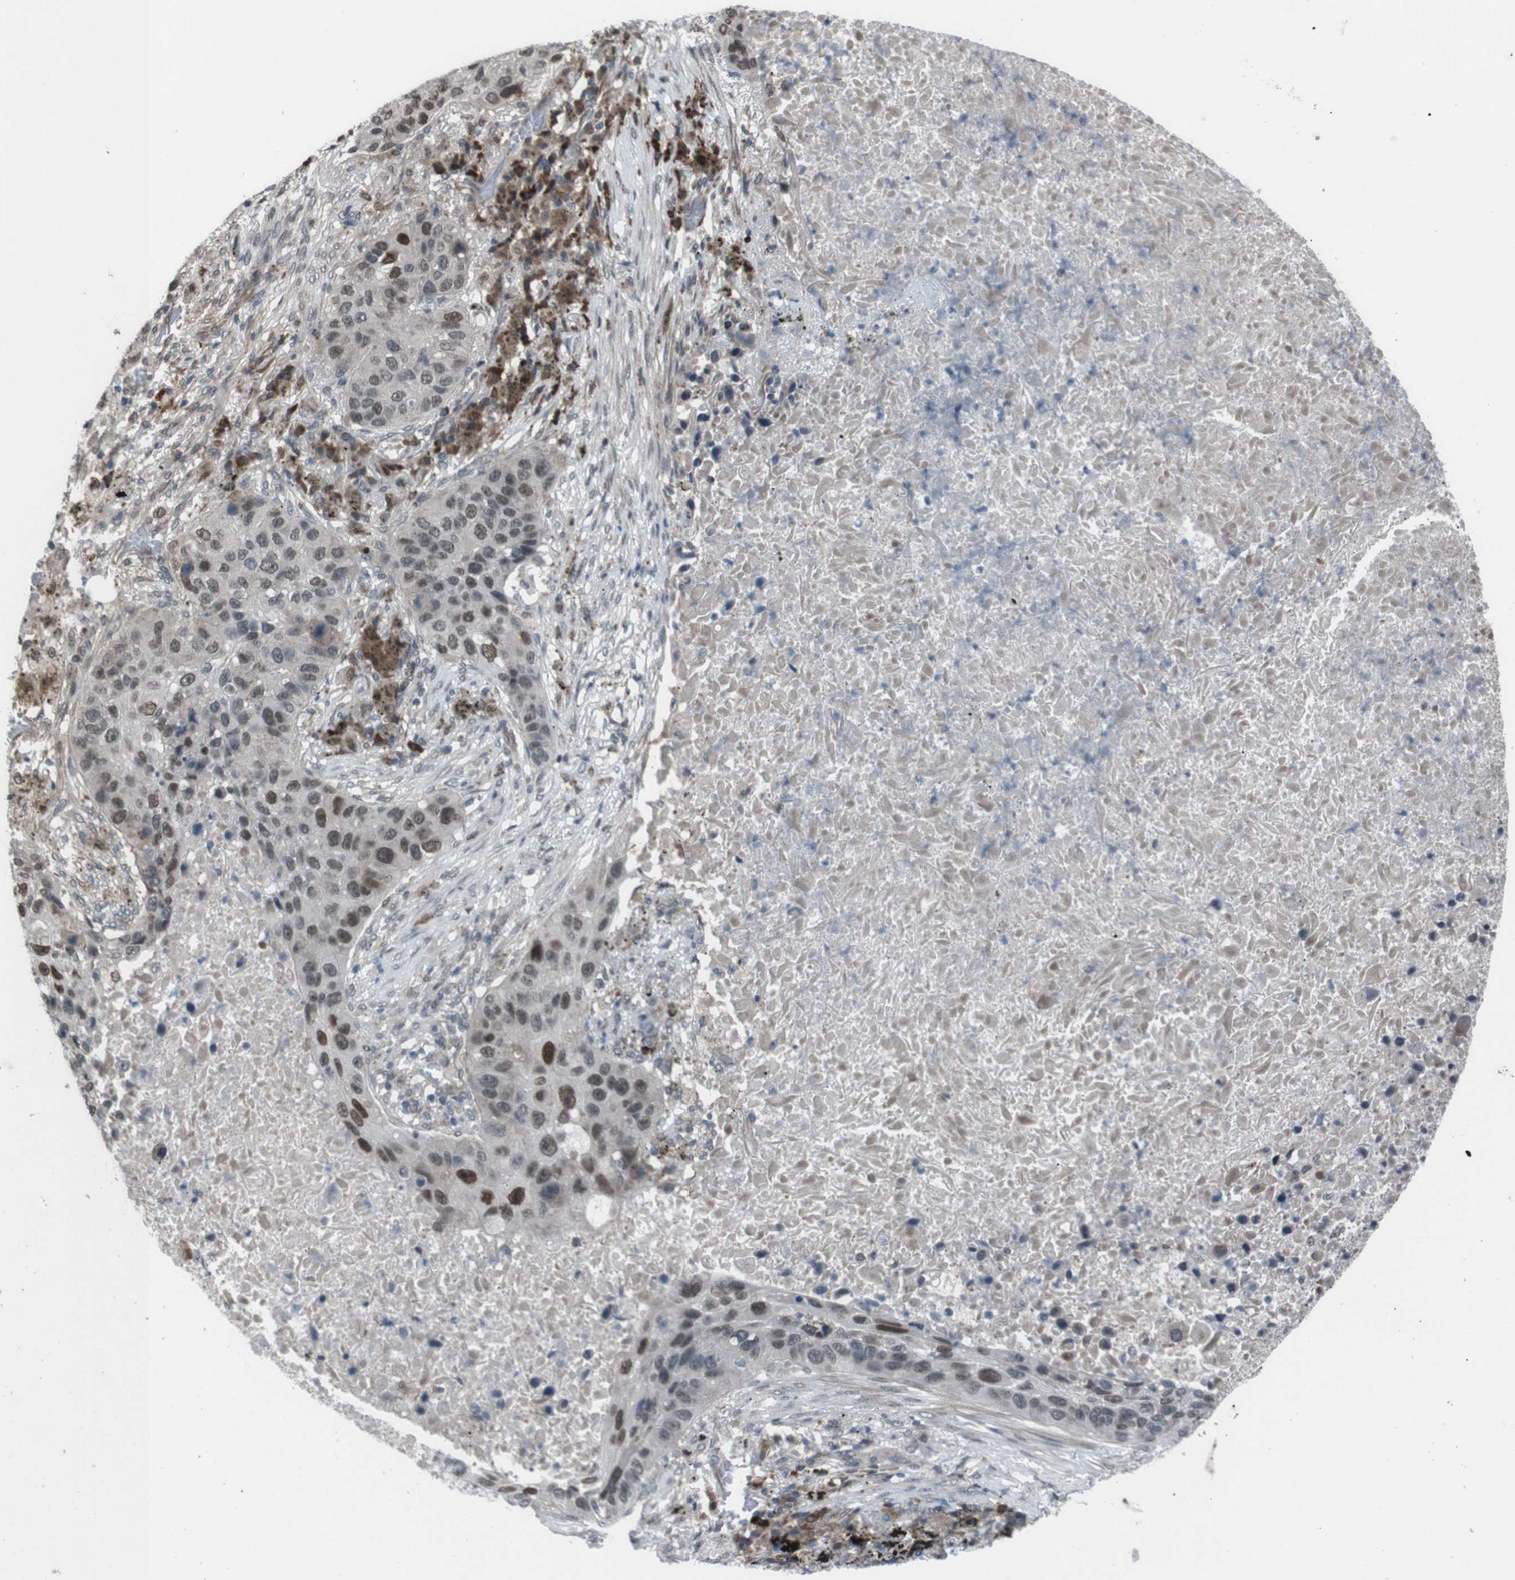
{"staining": {"intensity": "moderate", "quantity": ">75%", "location": "nuclear"}, "tissue": "lung cancer", "cell_type": "Tumor cells", "image_type": "cancer", "snomed": [{"axis": "morphology", "description": "Squamous cell carcinoma, NOS"}, {"axis": "topography", "description": "Lung"}], "caption": "Immunohistochemical staining of human squamous cell carcinoma (lung) displays medium levels of moderate nuclear expression in about >75% of tumor cells.", "gene": "SS18L1", "patient": {"sex": "male", "age": 57}}